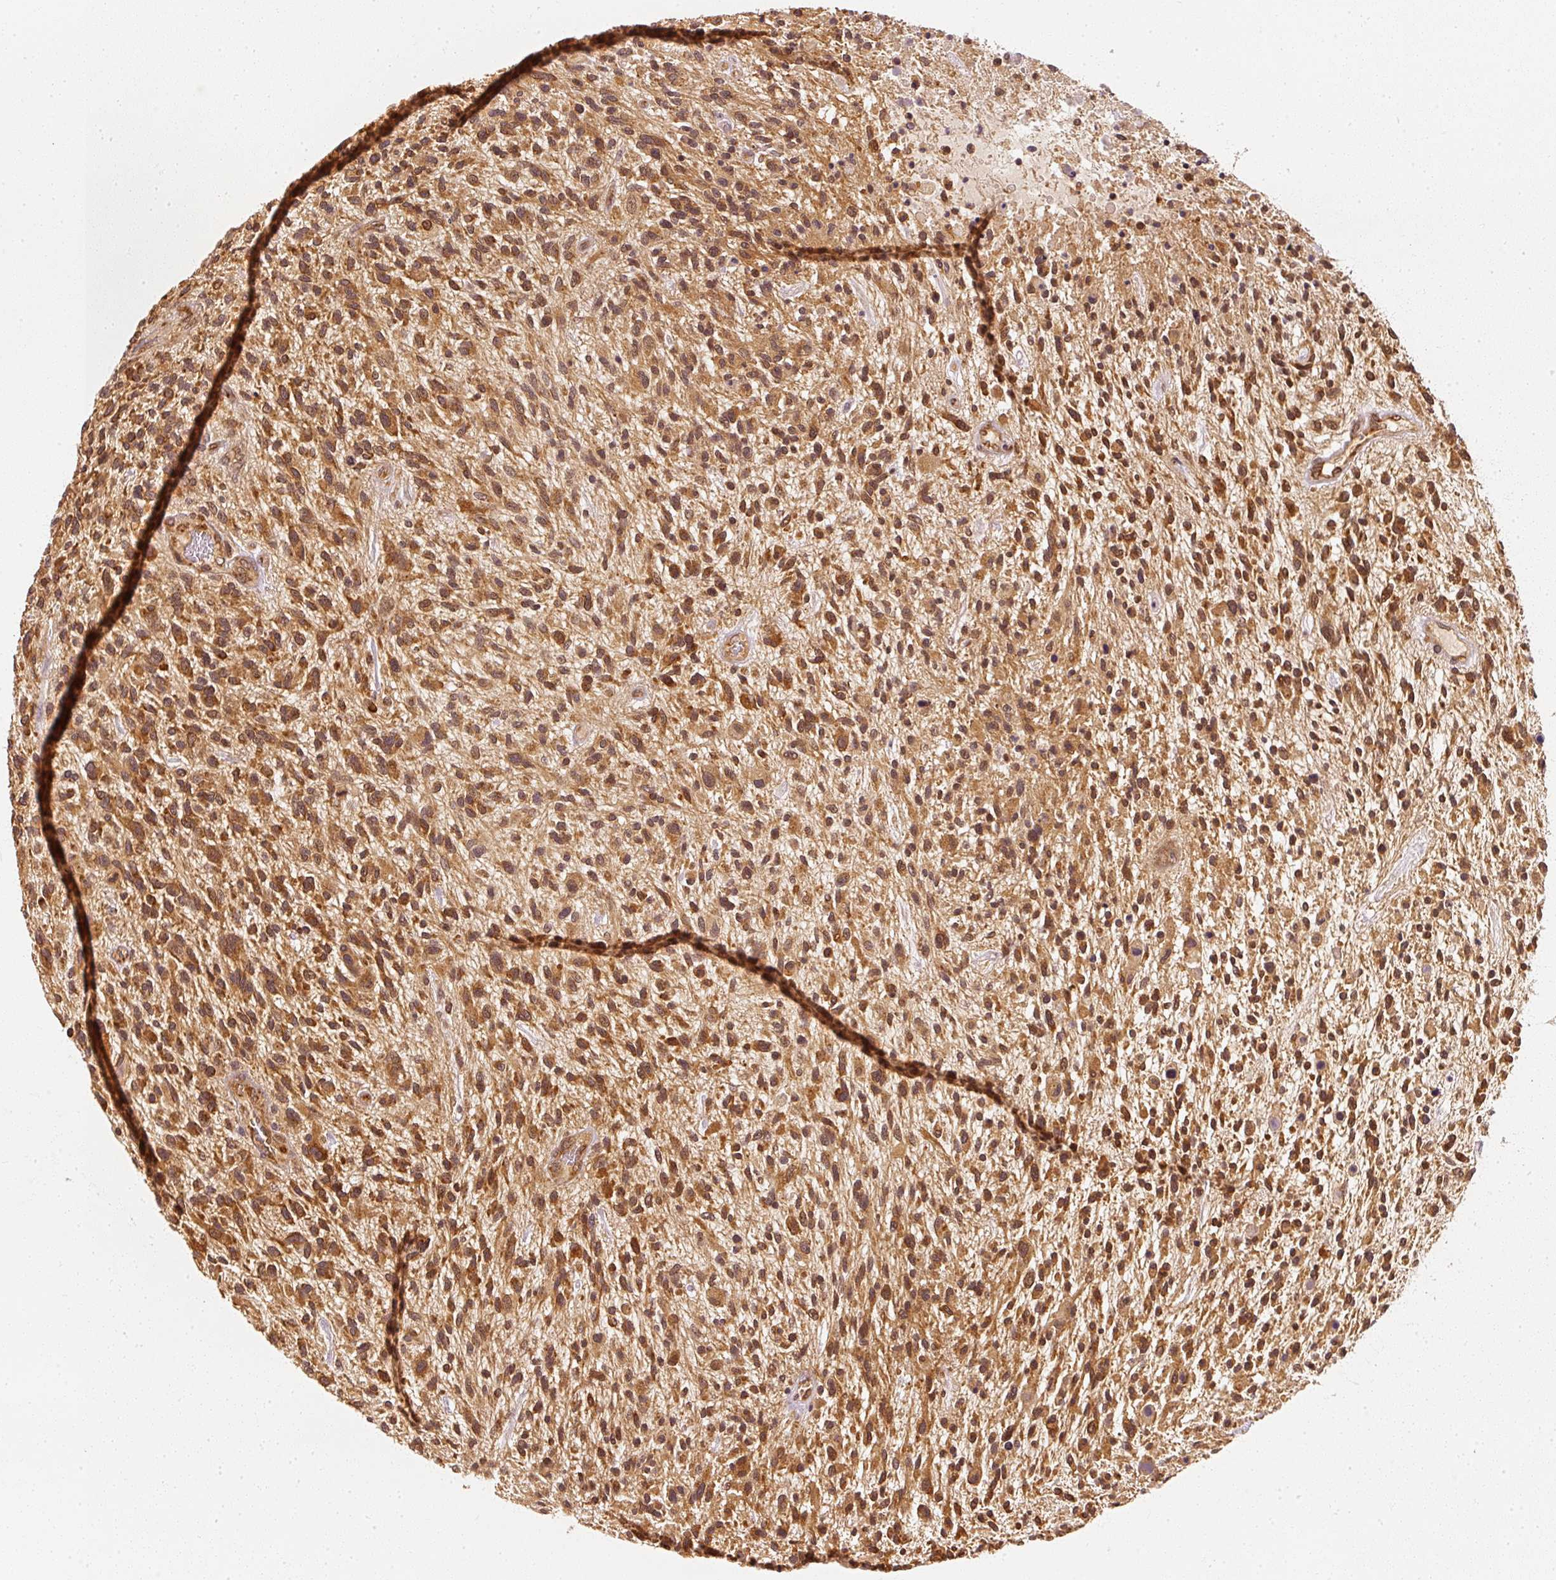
{"staining": {"intensity": "strong", "quantity": ">75%", "location": "cytoplasmic/membranous"}, "tissue": "glioma", "cell_type": "Tumor cells", "image_type": "cancer", "snomed": [{"axis": "morphology", "description": "Glioma, malignant, High grade"}, {"axis": "topography", "description": "Brain"}], "caption": "Glioma stained with DAB immunohistochemistry (IHC) exhibits high levels of strong cytoplasmic/membranous expression in approximately >75% of tumor cells.", "gene": "EEF1A2", "patient": {"sex": "male", "age": 47}}